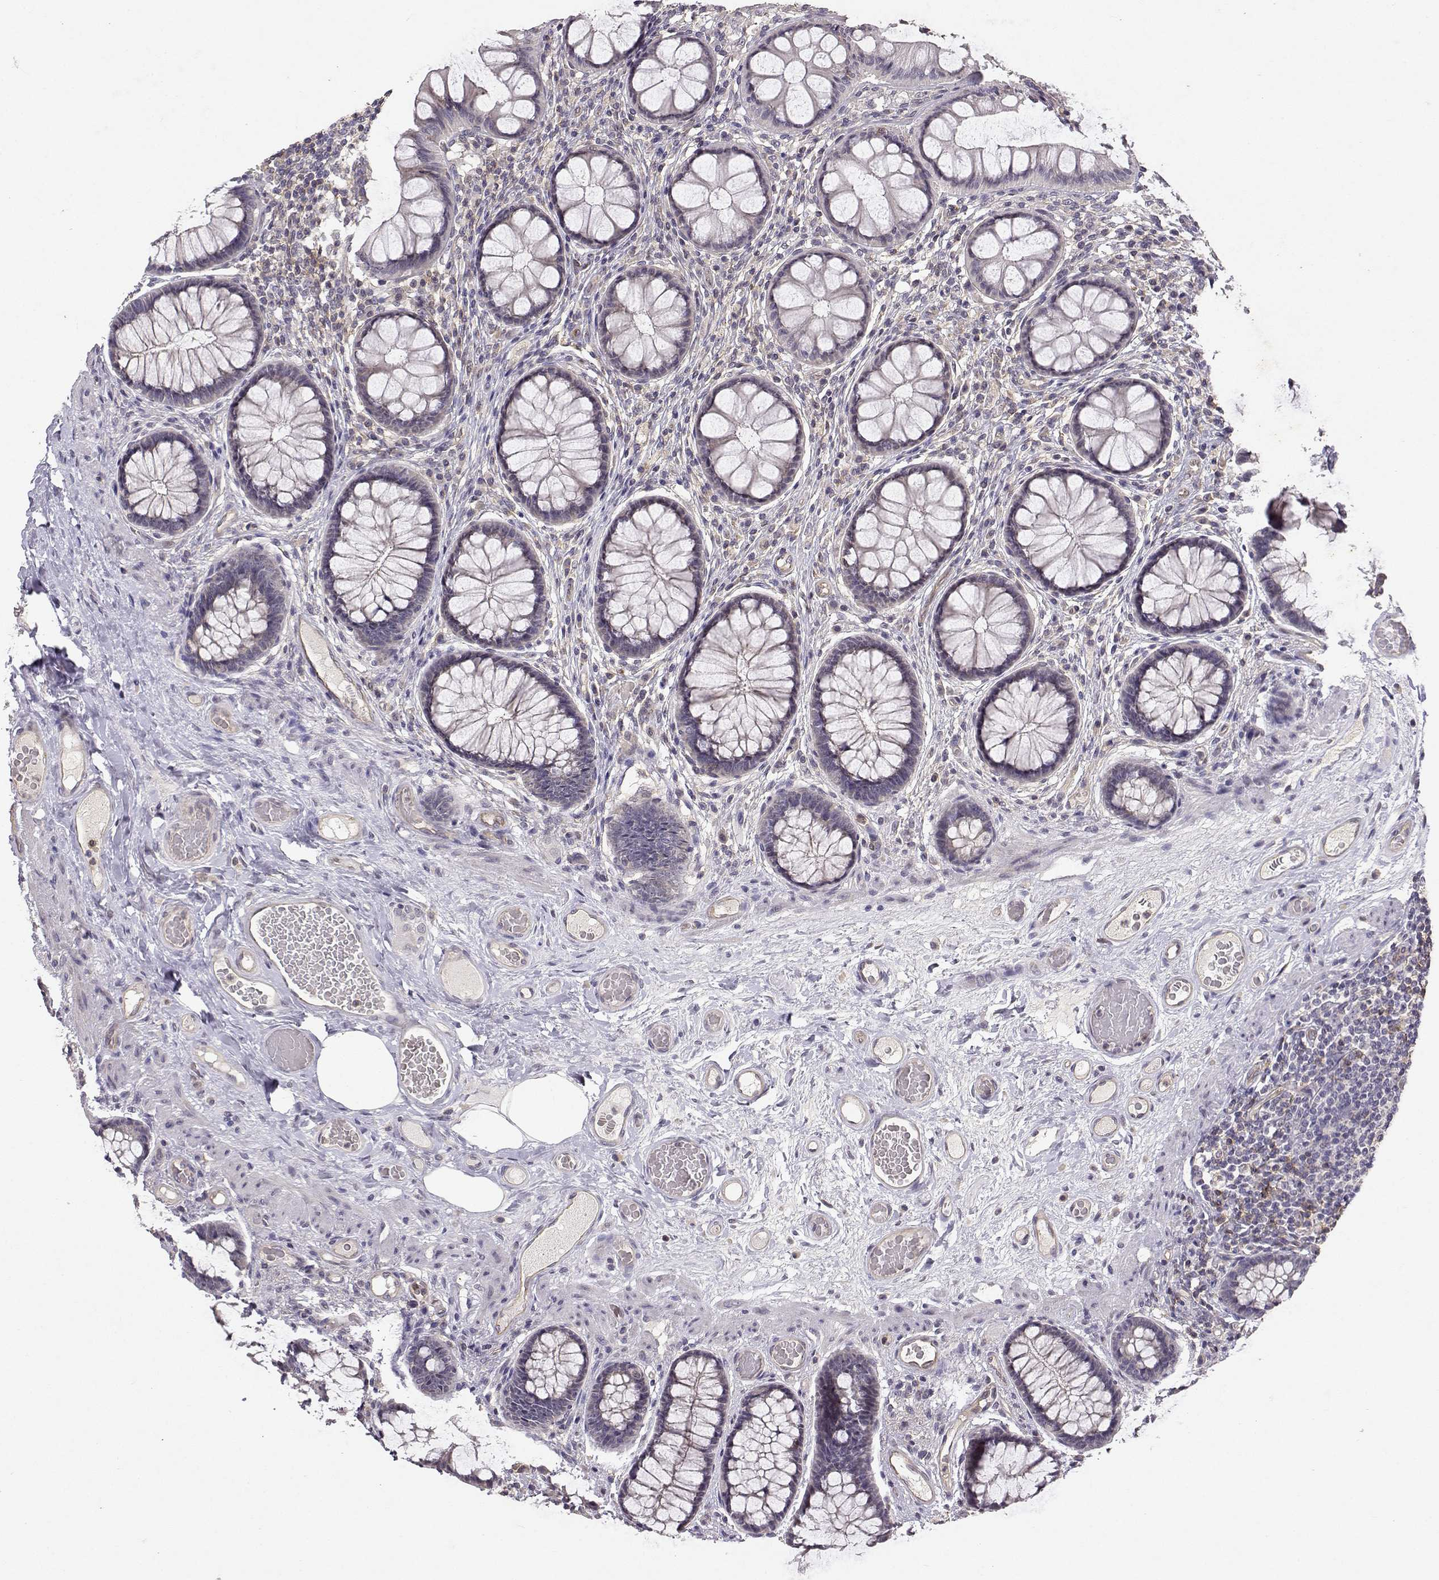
{"staining": {"intensity": "weak", "quantity": "<25%", "location": "cytoplasmic/membranous"}, "tissue": "colon", "cell_type": "Endothelial cells", "image_type": "normal", "snomed": [{"axis": "morphology", "description": "Normal tissue, NOS"}, {"axis": "topography", "description": "Colon"}], "caption": "A high-resolution micrograph shows immunohistochemistry (IHC) staining of normal colon, which exhibits no significant expression in endothelial cells.", "gene": "IFITM1", "patient": {"sex": "female", "age": 65}}